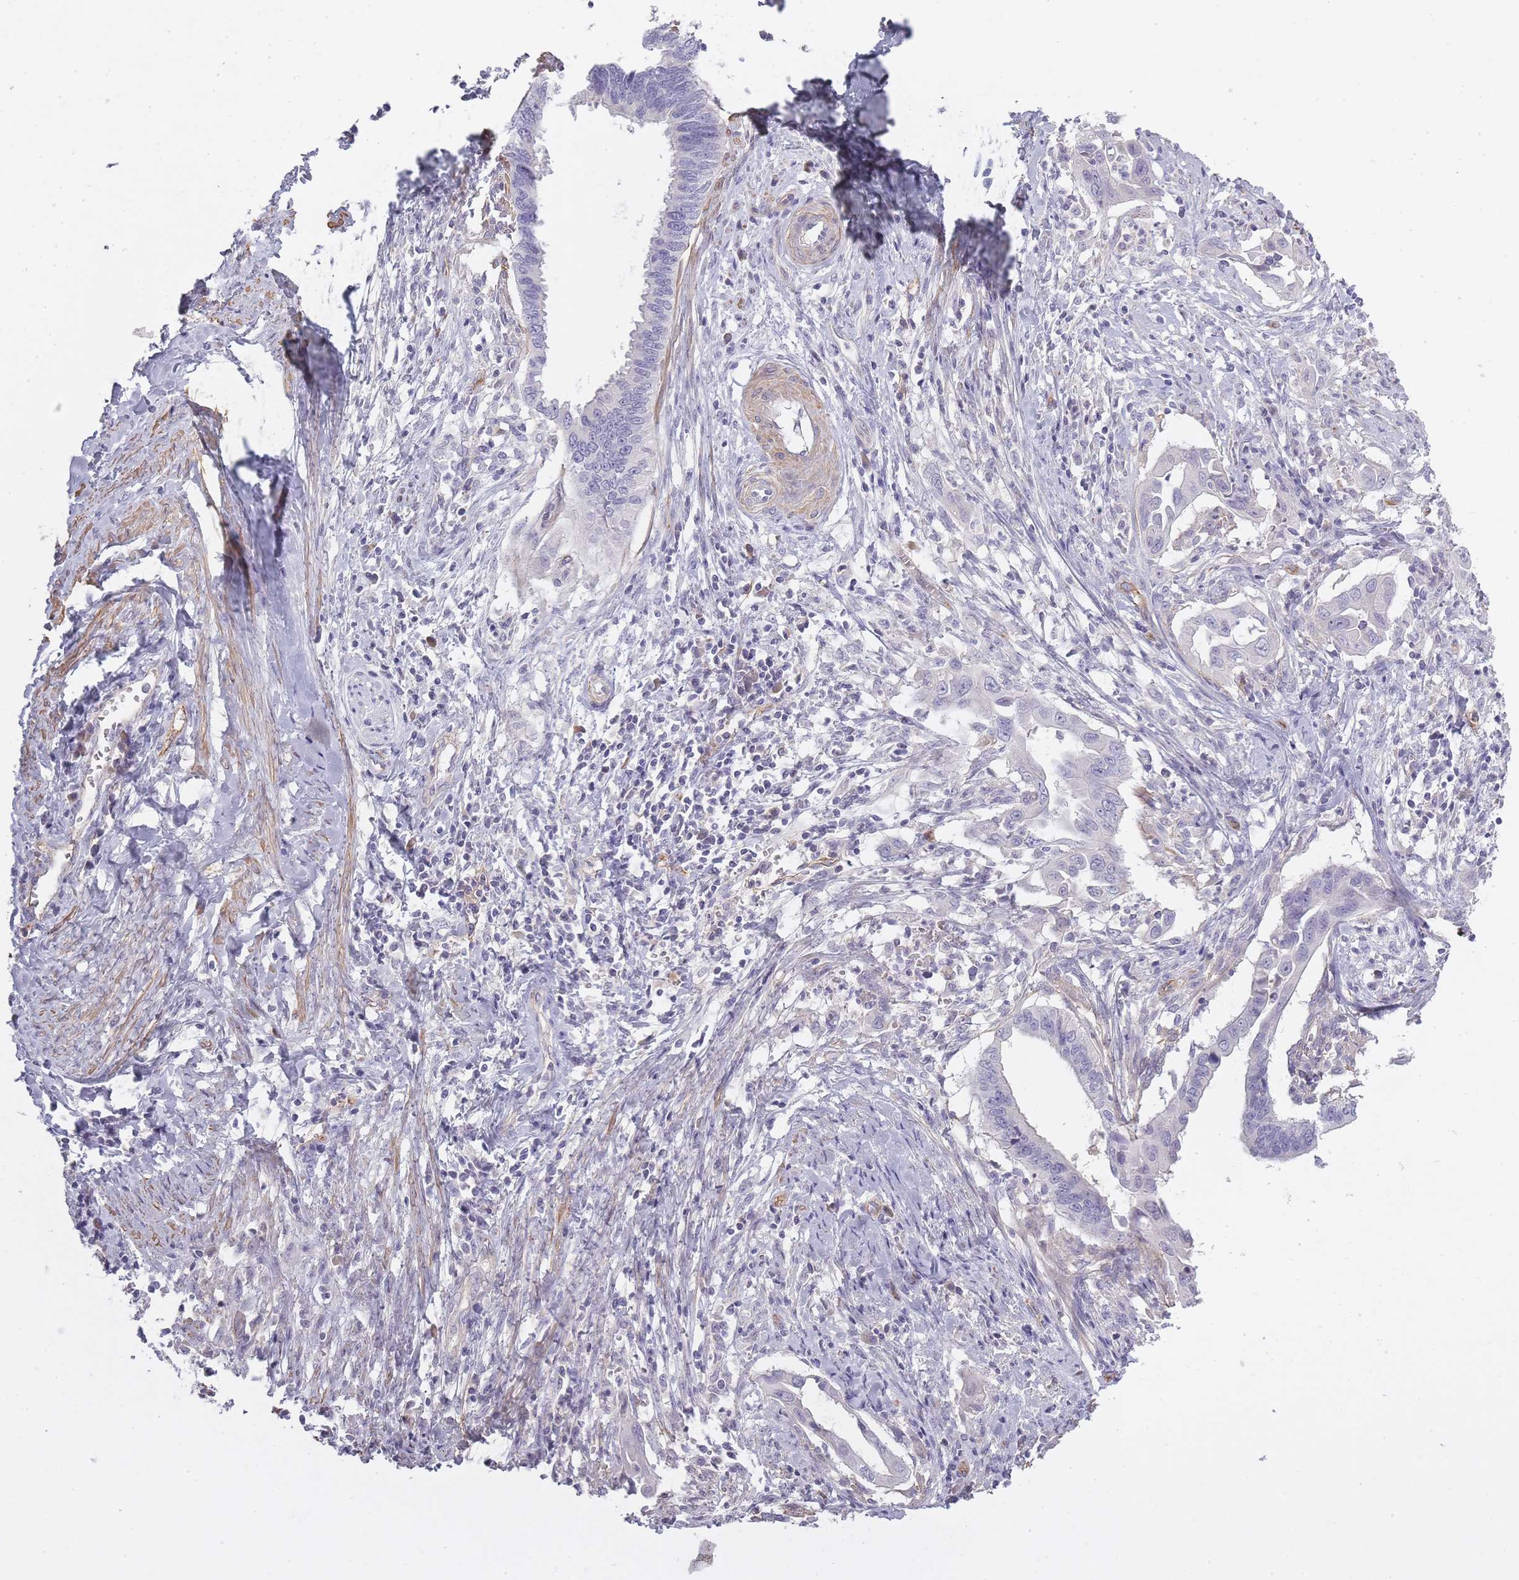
{"staining": {"intensity": "negative", "quantity": "none", "location": "none"}, "tissue": "cervical cancer", "cell_type": "Tumor cells", "image_type": "cancer", "snomed": [{"axis": "morphology", "description": "Adenocarcinoma, NOS"}, {"axis": "topography", "description": "Cervix"}], "caption": "Tumor cells are negative for brown protein staining in cervical cancer (adenocarcinoma). (Brightfield microscopy of DAB (3,3'-diaminobenzidine) immunohistochemistry at high magnification).", "gene": "SLC8A2", "patient": {"sex": "female", "age": 42}}